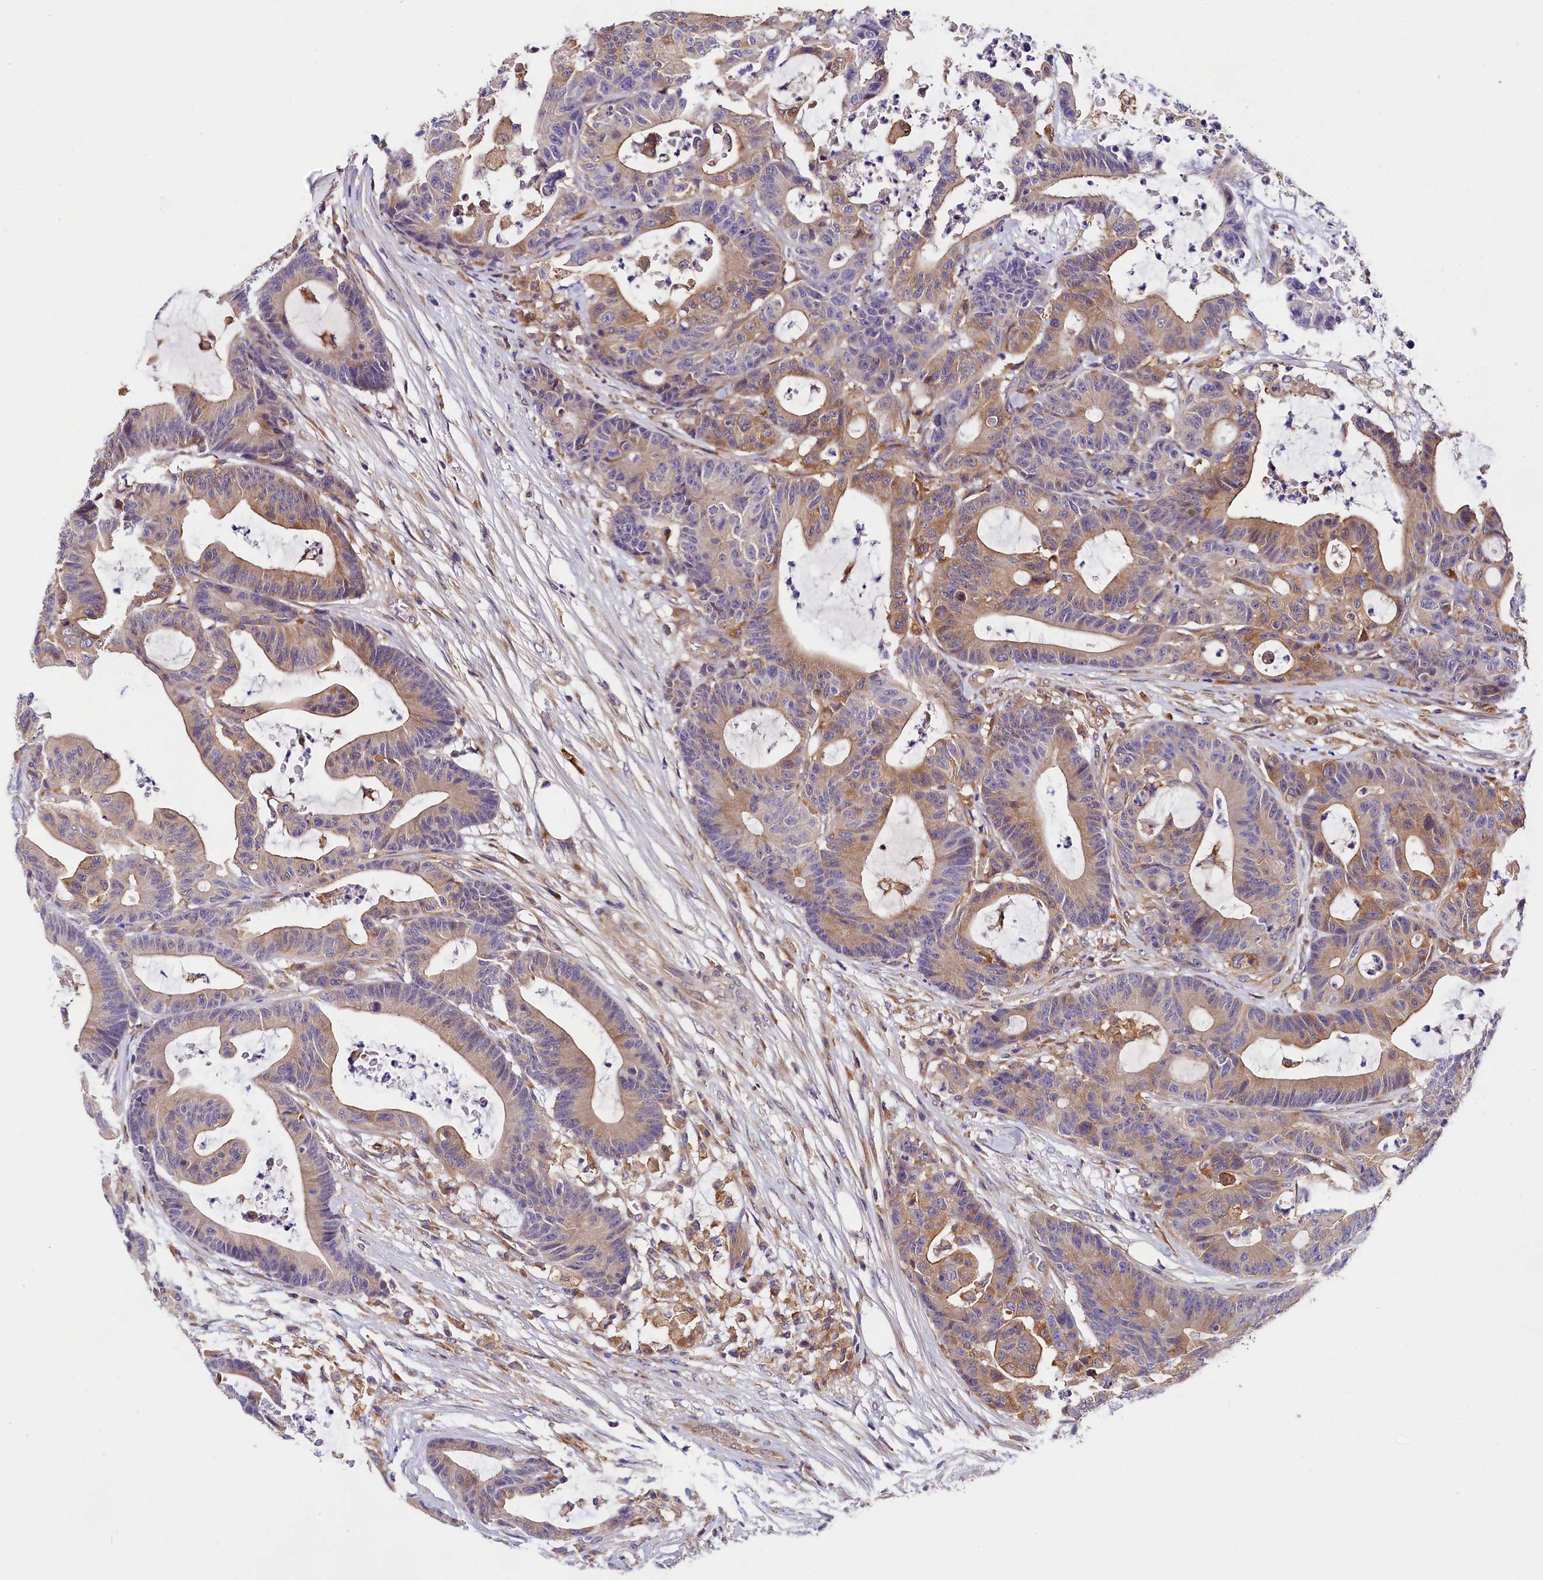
{"staining": {"intensity": "moderate", "quantity": "25%-75%", "location": "cytoplasmic/membranous"}, "tissue": "colorectal cancer", "cell_type": "Tumor cells", "image_type": "cancer", "snomed": [{"axis": "morphology", "description": "Adenocarcinoma, NOS"}, {"axis": "topography", "description": "Colon"}], "caption": "Protein expression analysis of adenocarcinoma (colorectal) exhibits moderate cytoplasmic/membranous positivity in about 25%-75% of tumor cells.", "gene": "OAS3", "patient": {"sex": "female", "age": 84}}